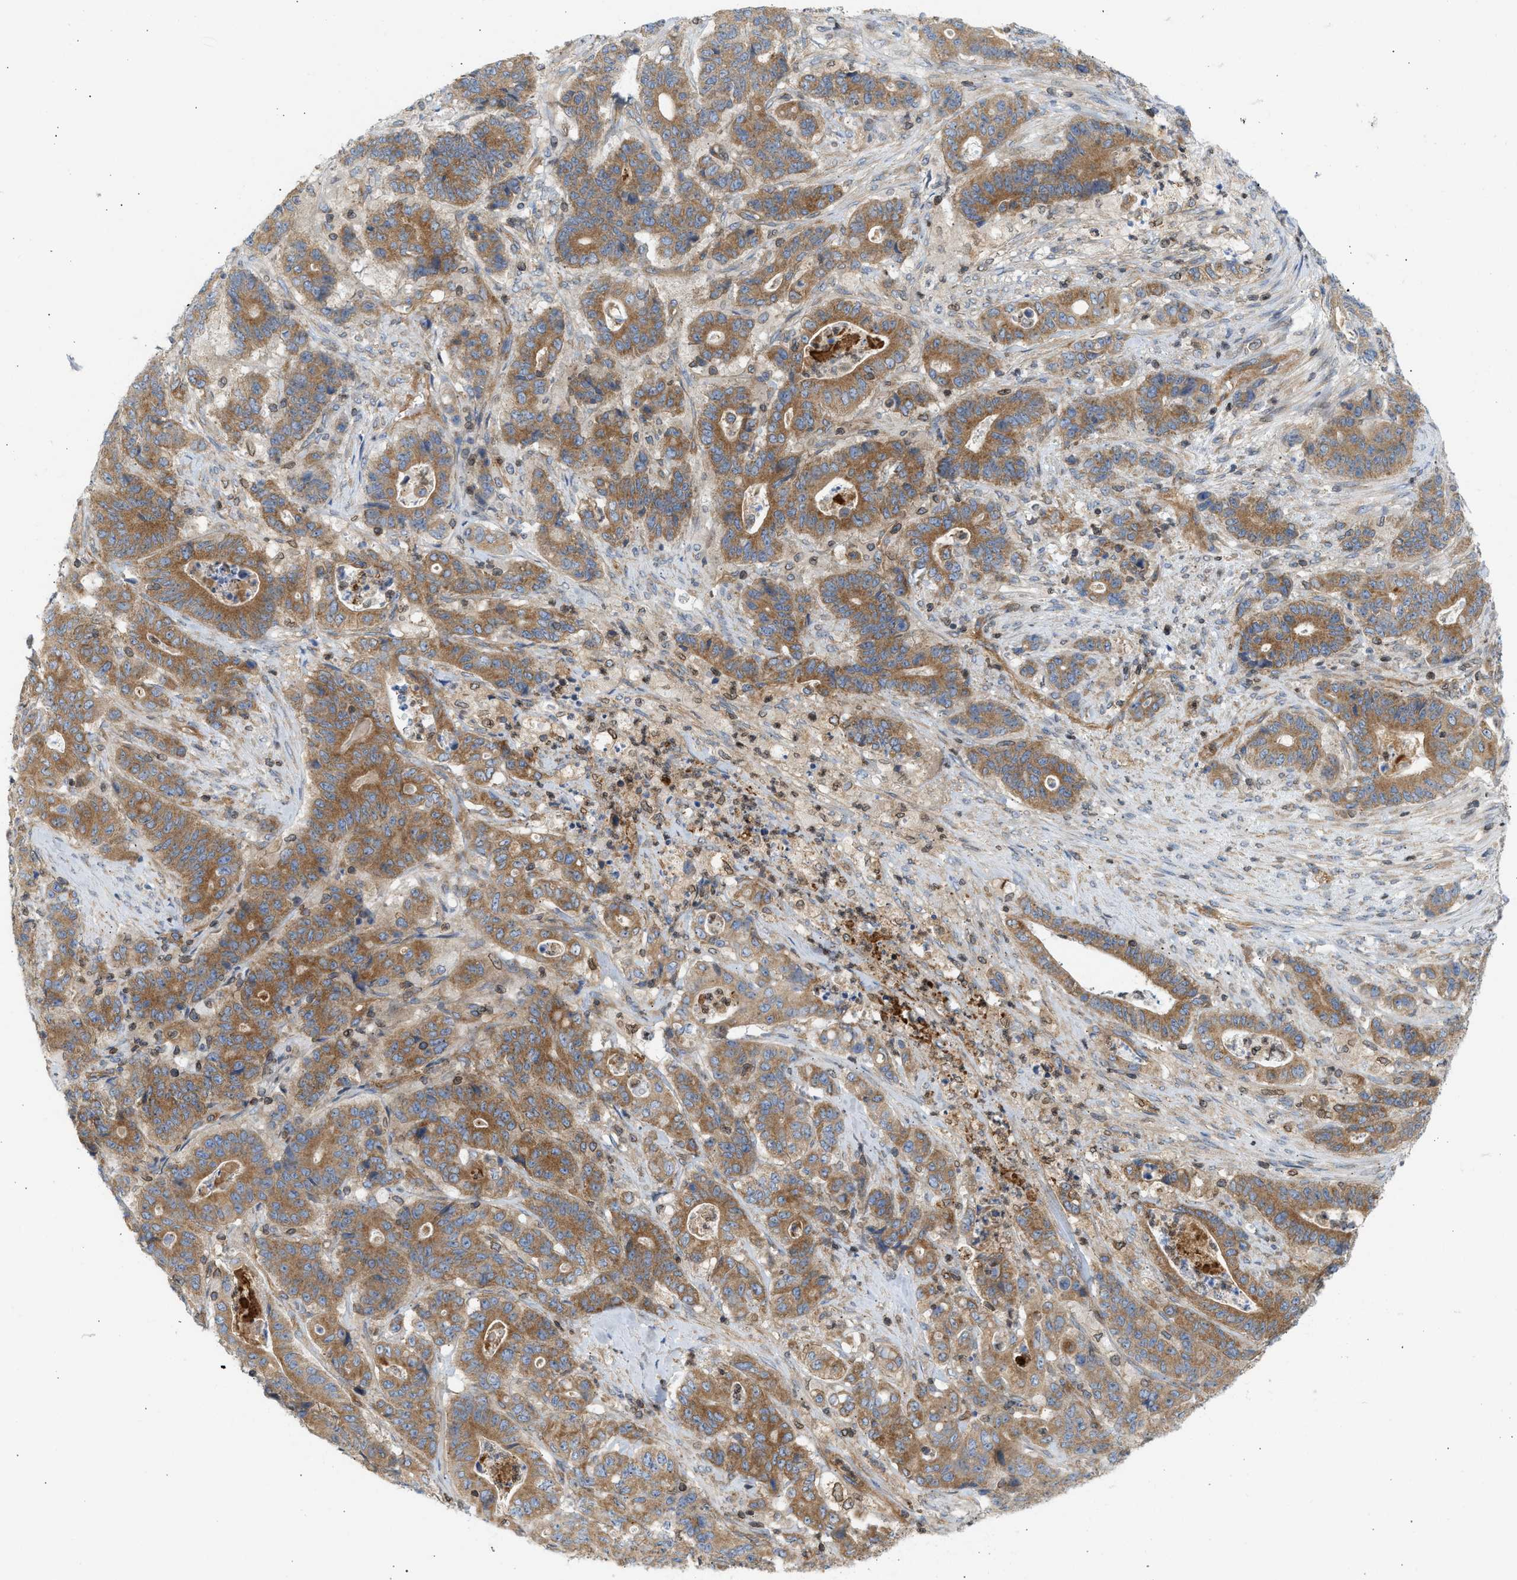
{"staining": {"intensity": "moderate", "quantity": ">75%", "location": "cytoplasmic/membranous"}, "tissue": "stomach cancer", "cell_type": "Tumor cells", "image_type": "cancer", "snomed": [{"axis": "morphology", "description": "Adenocarcinoma, NOS"}, {"axis": "topography", "description": "Stomach"}], "caption": "The image shows a brown stain indicating the presence of a protein in the cytoplasmic/membranous of tumor cells in adenocarcinoma (stomach).", "gene": "STRN", "patient": {"sex": "female", "age": 73}}